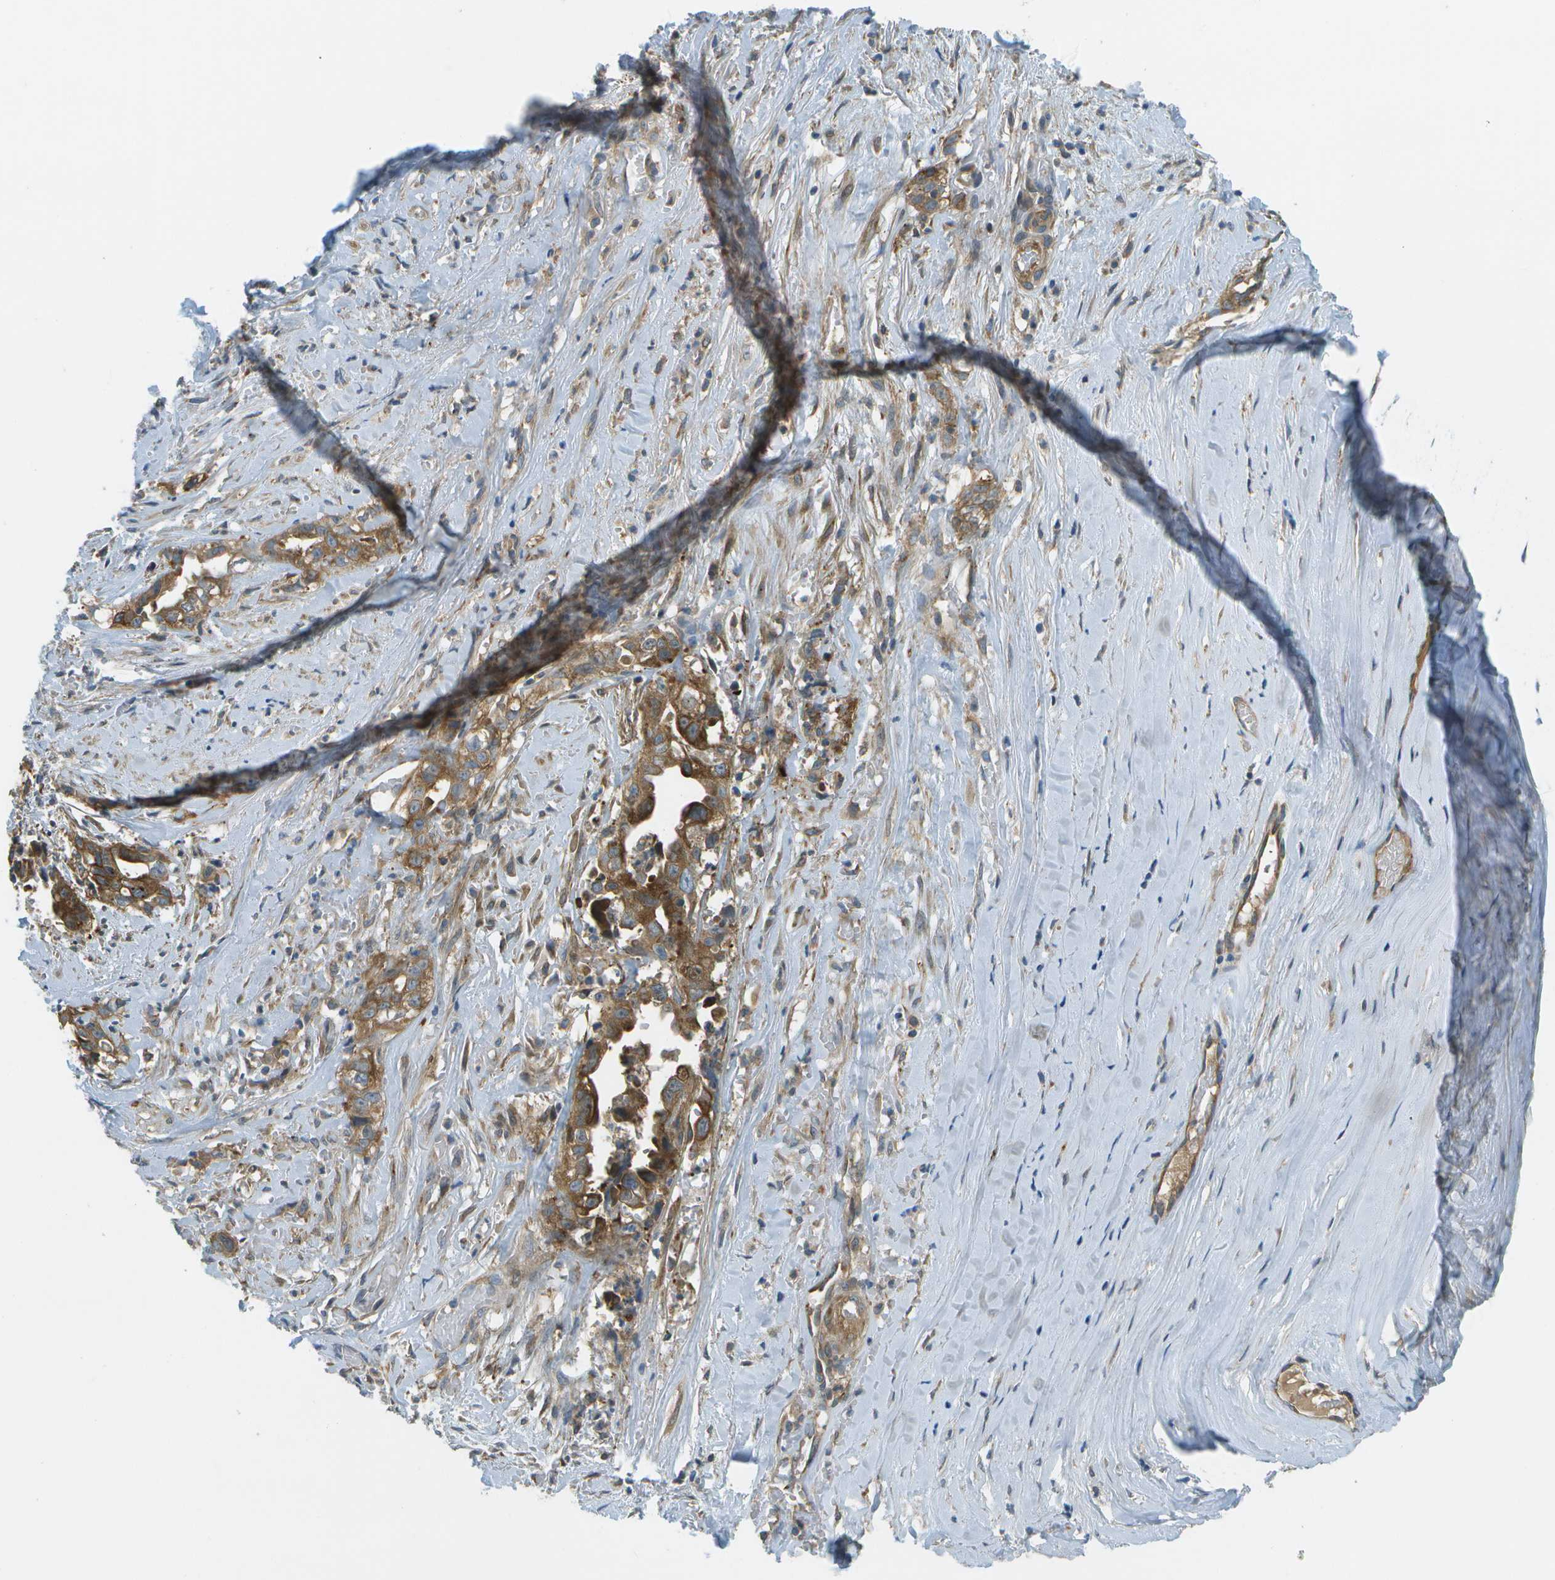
{"staining": {"intensity": "moderate", "quantity": ">75%", "location": "cytoplasmic/membranous"}, "tissue": "liver cancer", "cell_type": "Tumor cells", "image_type": "cancer", "snomed": [{"axis": "morphology", "description": "Cholangiocarcinoma"}, {"axis": "topography", "description": "Liver"}], "caption": "An IHC image of tumor tissue is shown. Protein staining in brown shows moderate cytoplasmic/membranous positivity in cholangiocarcinoma (liver) within tumor cells. (Stains: DAB (3,3'-diaminobenzidine) in brown, nuclei in blue, Microscopy: brightfield microscopy at high magnification).", "gene": "WNK2", "patient": {"sex": "female", "age": 70}}